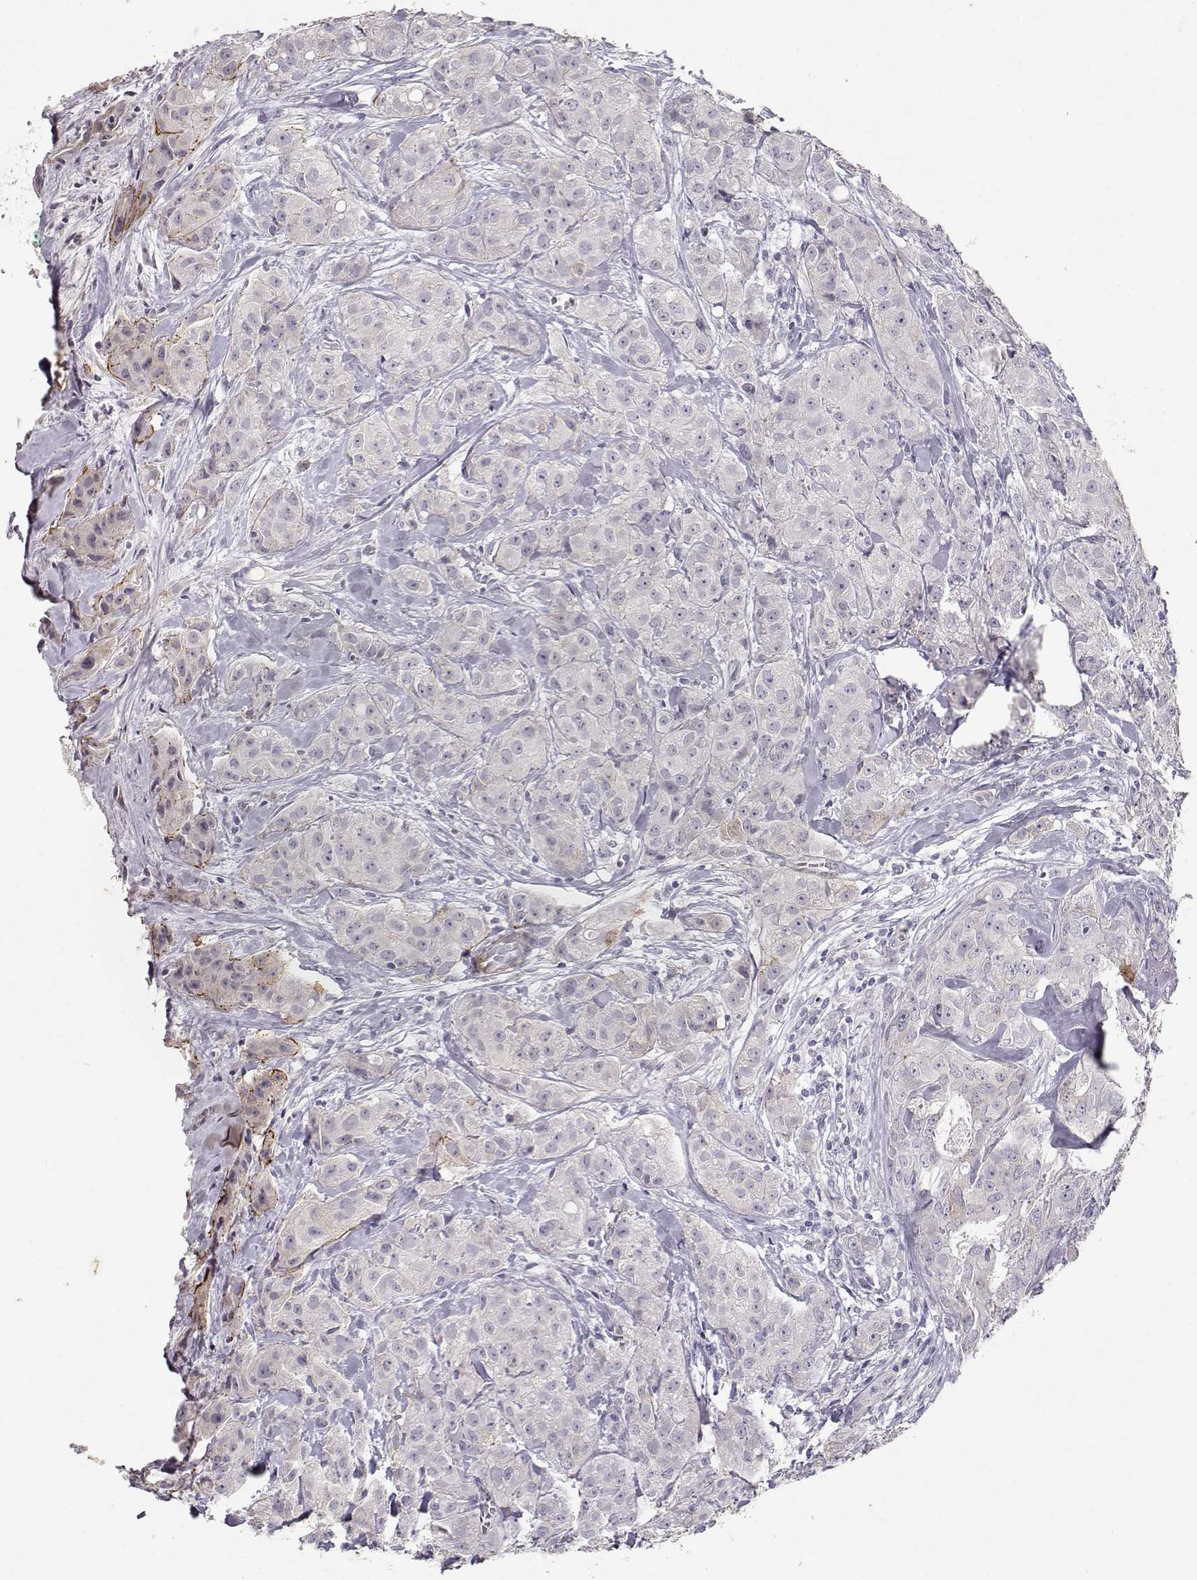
{"staining": {"intensity": "negative", "quantity": "none", "location": "none"}, "tissue": "breast cancer", "cell_type": "Tumor cells", "image_type": "cancer", "snomed": [{"axis": "morphology", "description": "Duct carcinoma"}, {"axis": "topography", "description": "Breast"}], "caption": "High power microscopy image of an immunohistochemistry image of intraductal carcinoma (breast), revealing no significant expression in tumor cells.", "gene": "LAMA5", "patient": {"sex": "female", "age": 43}}